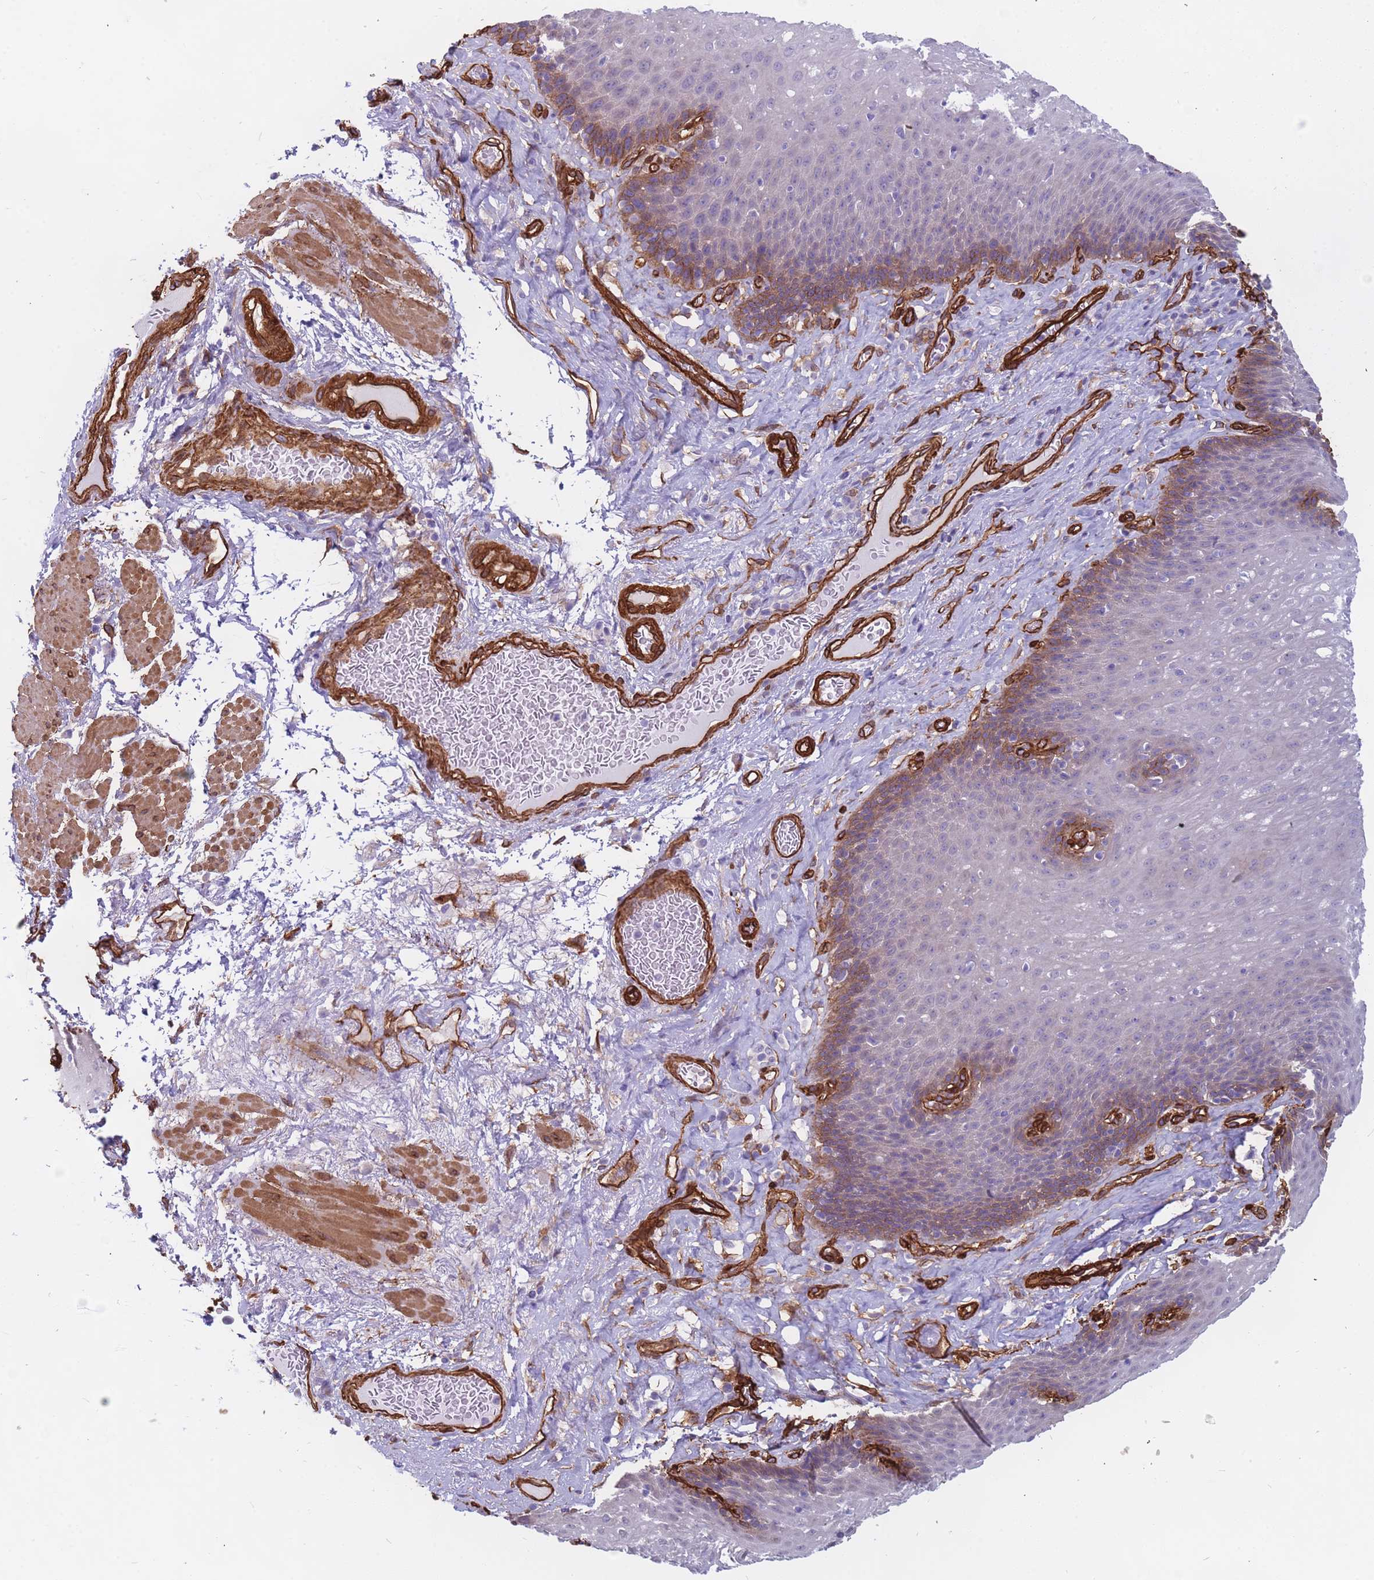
{"staining": {"intensity": "moderate", "quantity": "<25%", "location": "cytoplasmic/membranous"}, "tissue": "esophagus", "cell_type": "Squamous epithelial cells", "image_type": "normal", "snomed": [{"axis": "morphology", "description": "Normal tissue, NOS"}, {"axis": "topography", "description": "Esophagus"}], "caption": "Immunohistochemical staining of normal esophagus shows moderate cytoplasmic/membranous protein staining in approximately <25% of squamous epithelial cells. Nuclei are stained in blue.", "gene": "EHD2", "patient": {"sex": "male", "age": 60}}